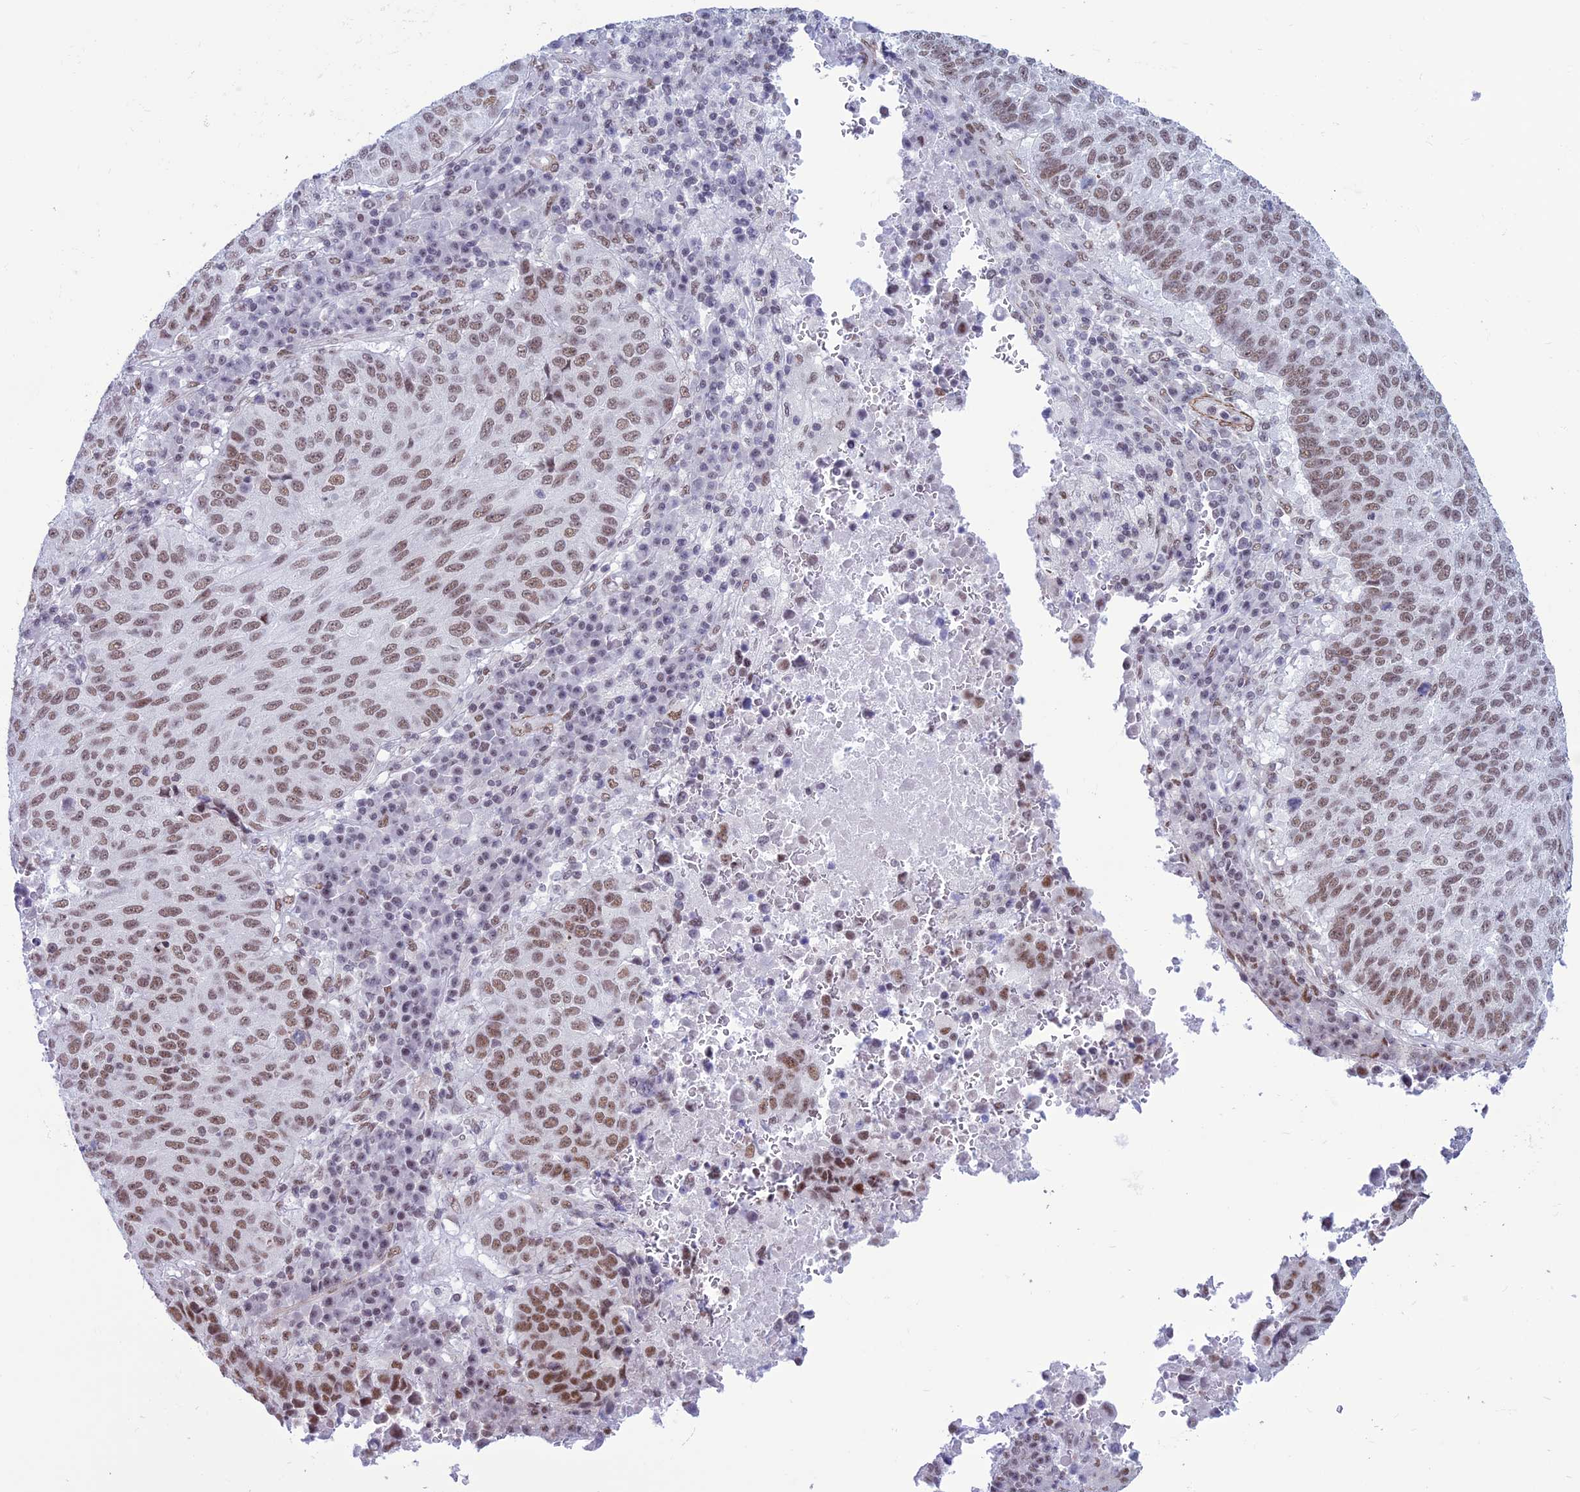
{"staining": {"intensity": "moderate", "quantity": "25%-75%", "location": "nuclear"}, "tissue": "lung cancer", "cell_type": "Tumor cells", "image_type": "cancer", "snomed": [{"axis": "morphology", "description": "Squamous cell carcinoma, NOS"}, {"axis": "topography", "description": "Lung"}], "caption": "This is an image of immunohistochemistry staining of lung squamous cell carcinoma, which shows moderate expression in the nuclear of tumor cells.", "gene": "U2AF1", "patient": {"sex": "male", "age": 73}}